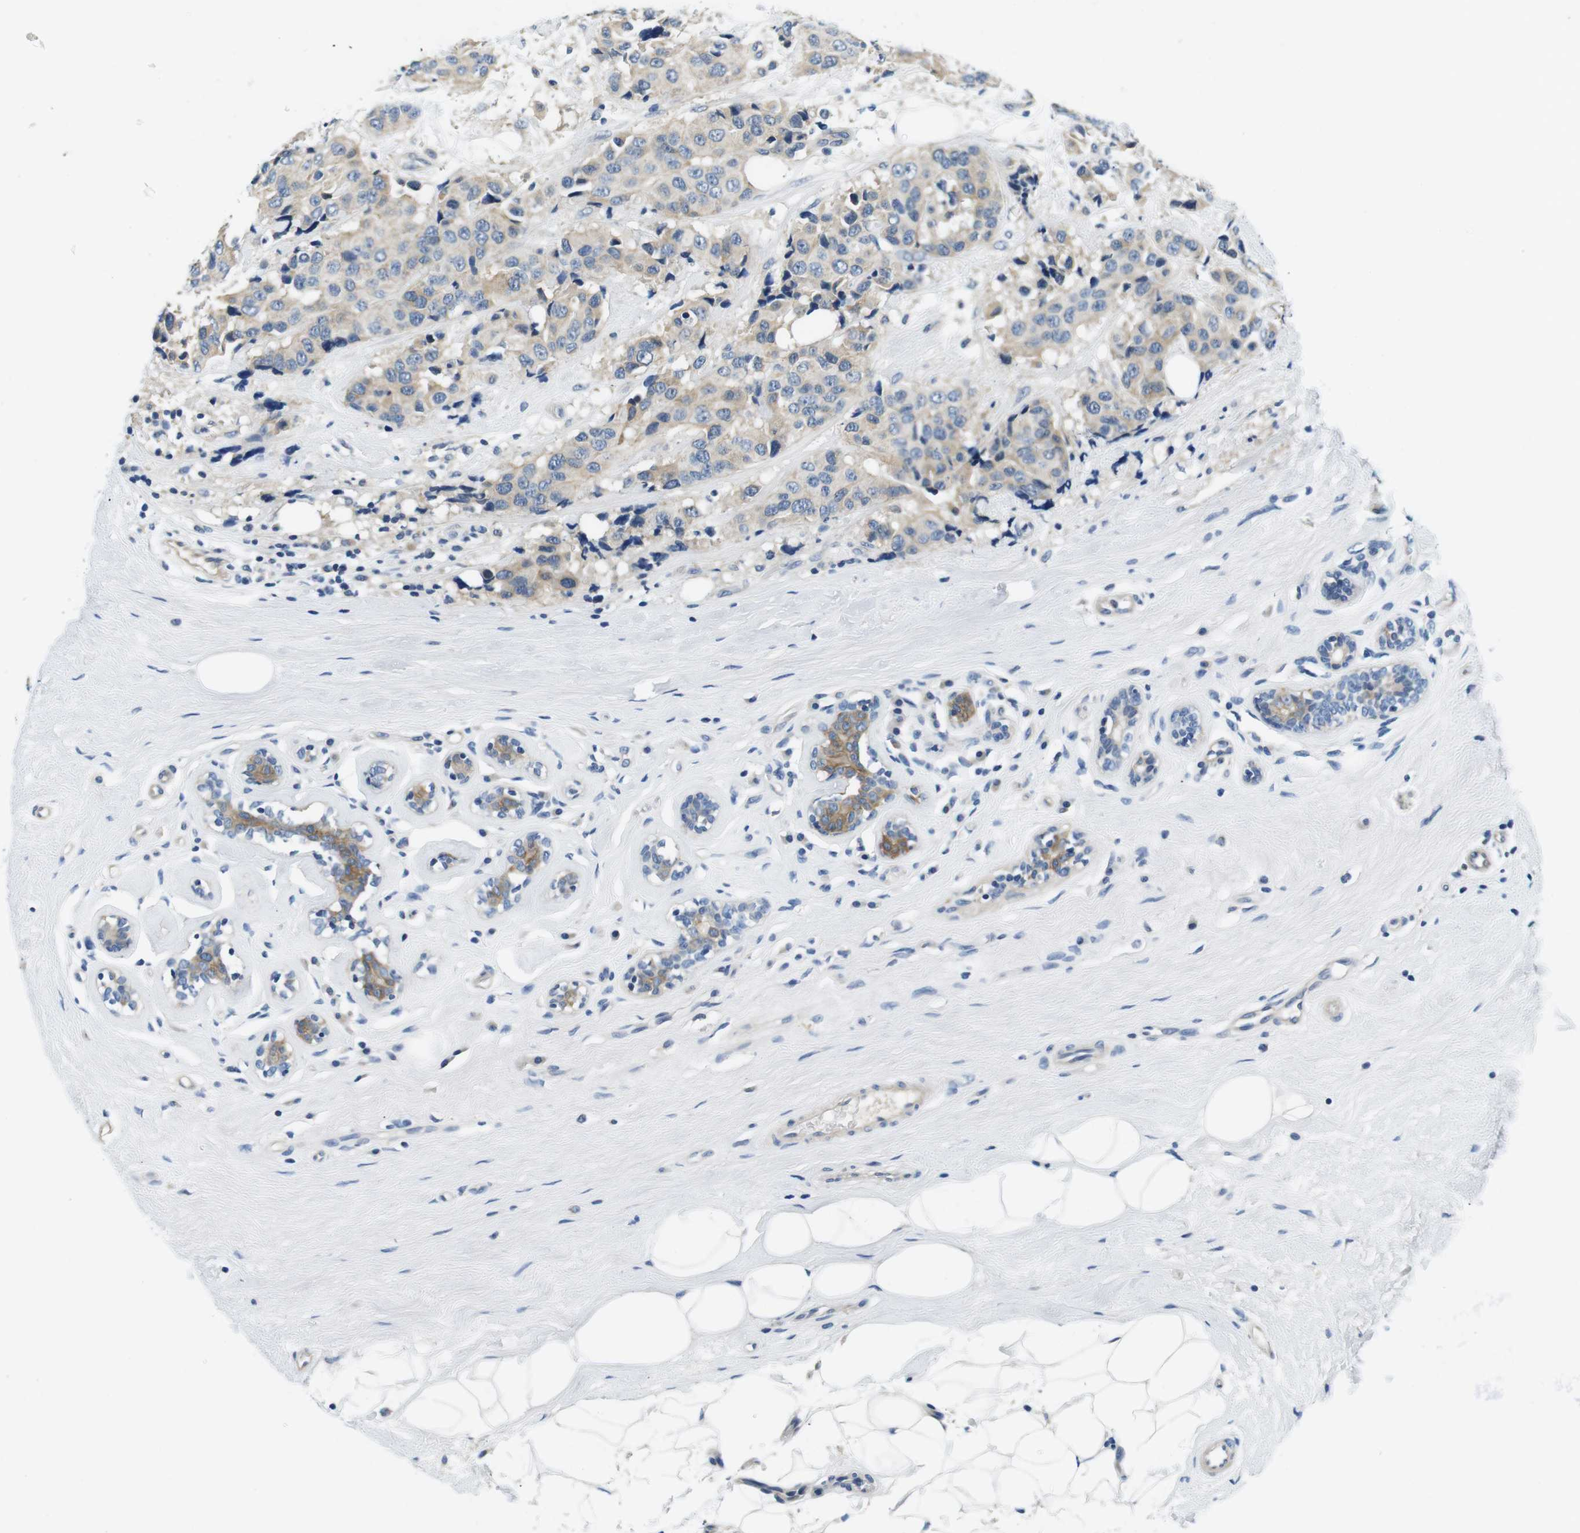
{"staining": {"intensity": "weak", "quantity": "<25%", "location": "cytoplasmic/membranous"}, "tissue": "breast cancer", "cell_type": "Tumor cells", "image_type": "cancer", "snomed": [{"axis": "morphology", "description": "Normal tissue, NOS"}, {"axis": "morphology", "description": "Duct carcinoma"}, {"axis": "topography", "description": "Breast"}], "caption": "A high-resolution image shows IHC staining of breast infiltrating ductal carcinoma, which reveals no significant staining in tumor cells. Nuclei are stained in blue.", "gene": "DTNA", "patient": {"sex": "female", "age": 39}}